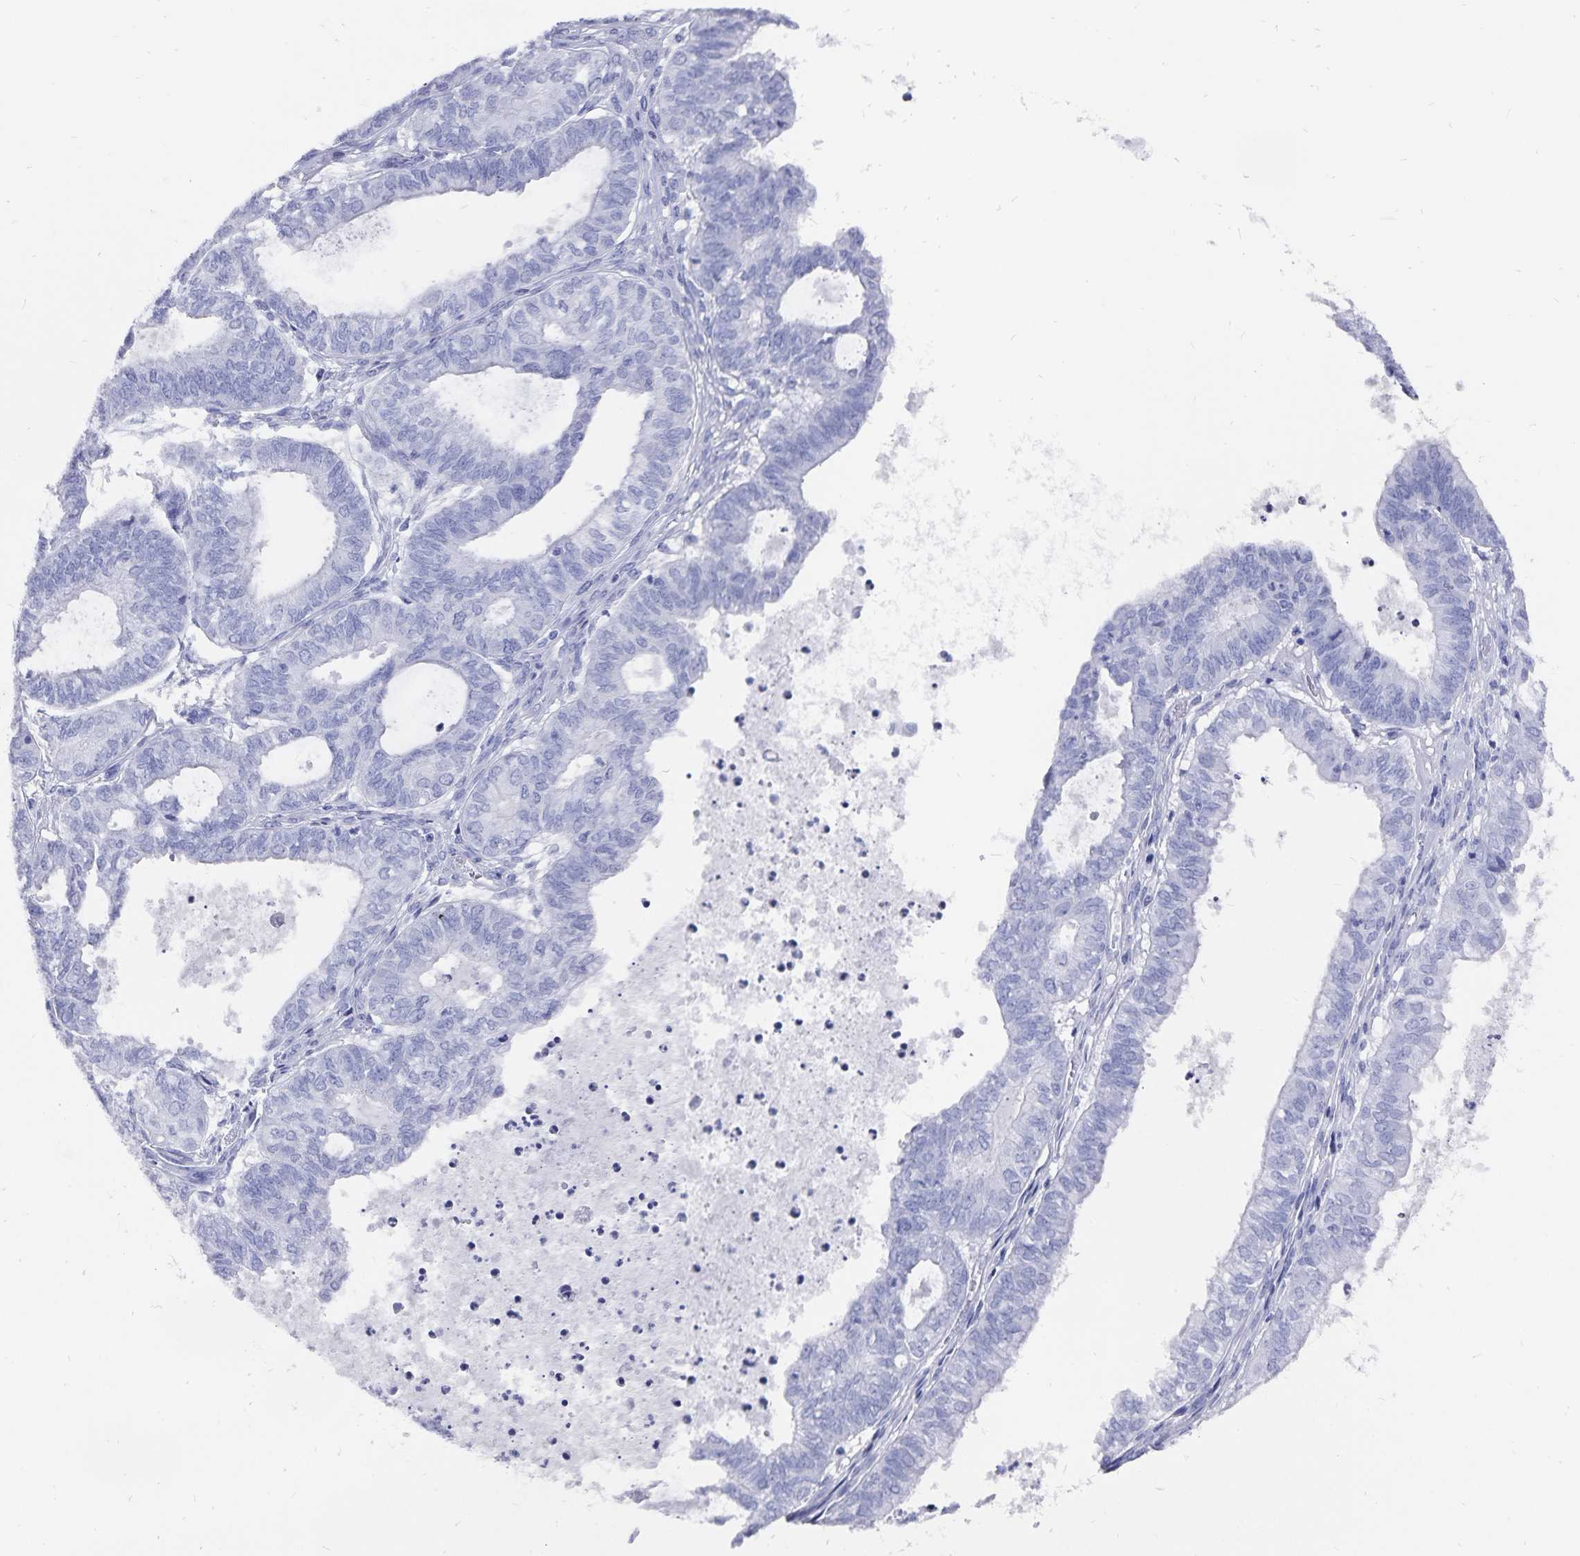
{"staining": {"intensity": "negative", "quantity": "none", "location": "none"}, "tissue": "ovarian cancer", "cell_type": "Tumor cells", "image_type": "cancer", "snomed": [{"axis": "morphology", "description": "Carcinoma, endometroid"}, {"axis": "topography", "description": "Ovary"}], "caption": "Micrograph shows no protein positivity in tumor cells of endometroid carcinoma (ovarian) tissue. The staining was performed using DAB to visualize the protein expression in brown, while the nuclei were stained in blue with hematoxylin (Magnification: 20x).", "gene": "ADH1A", "patient": {"sex": "female", "age": 64}}